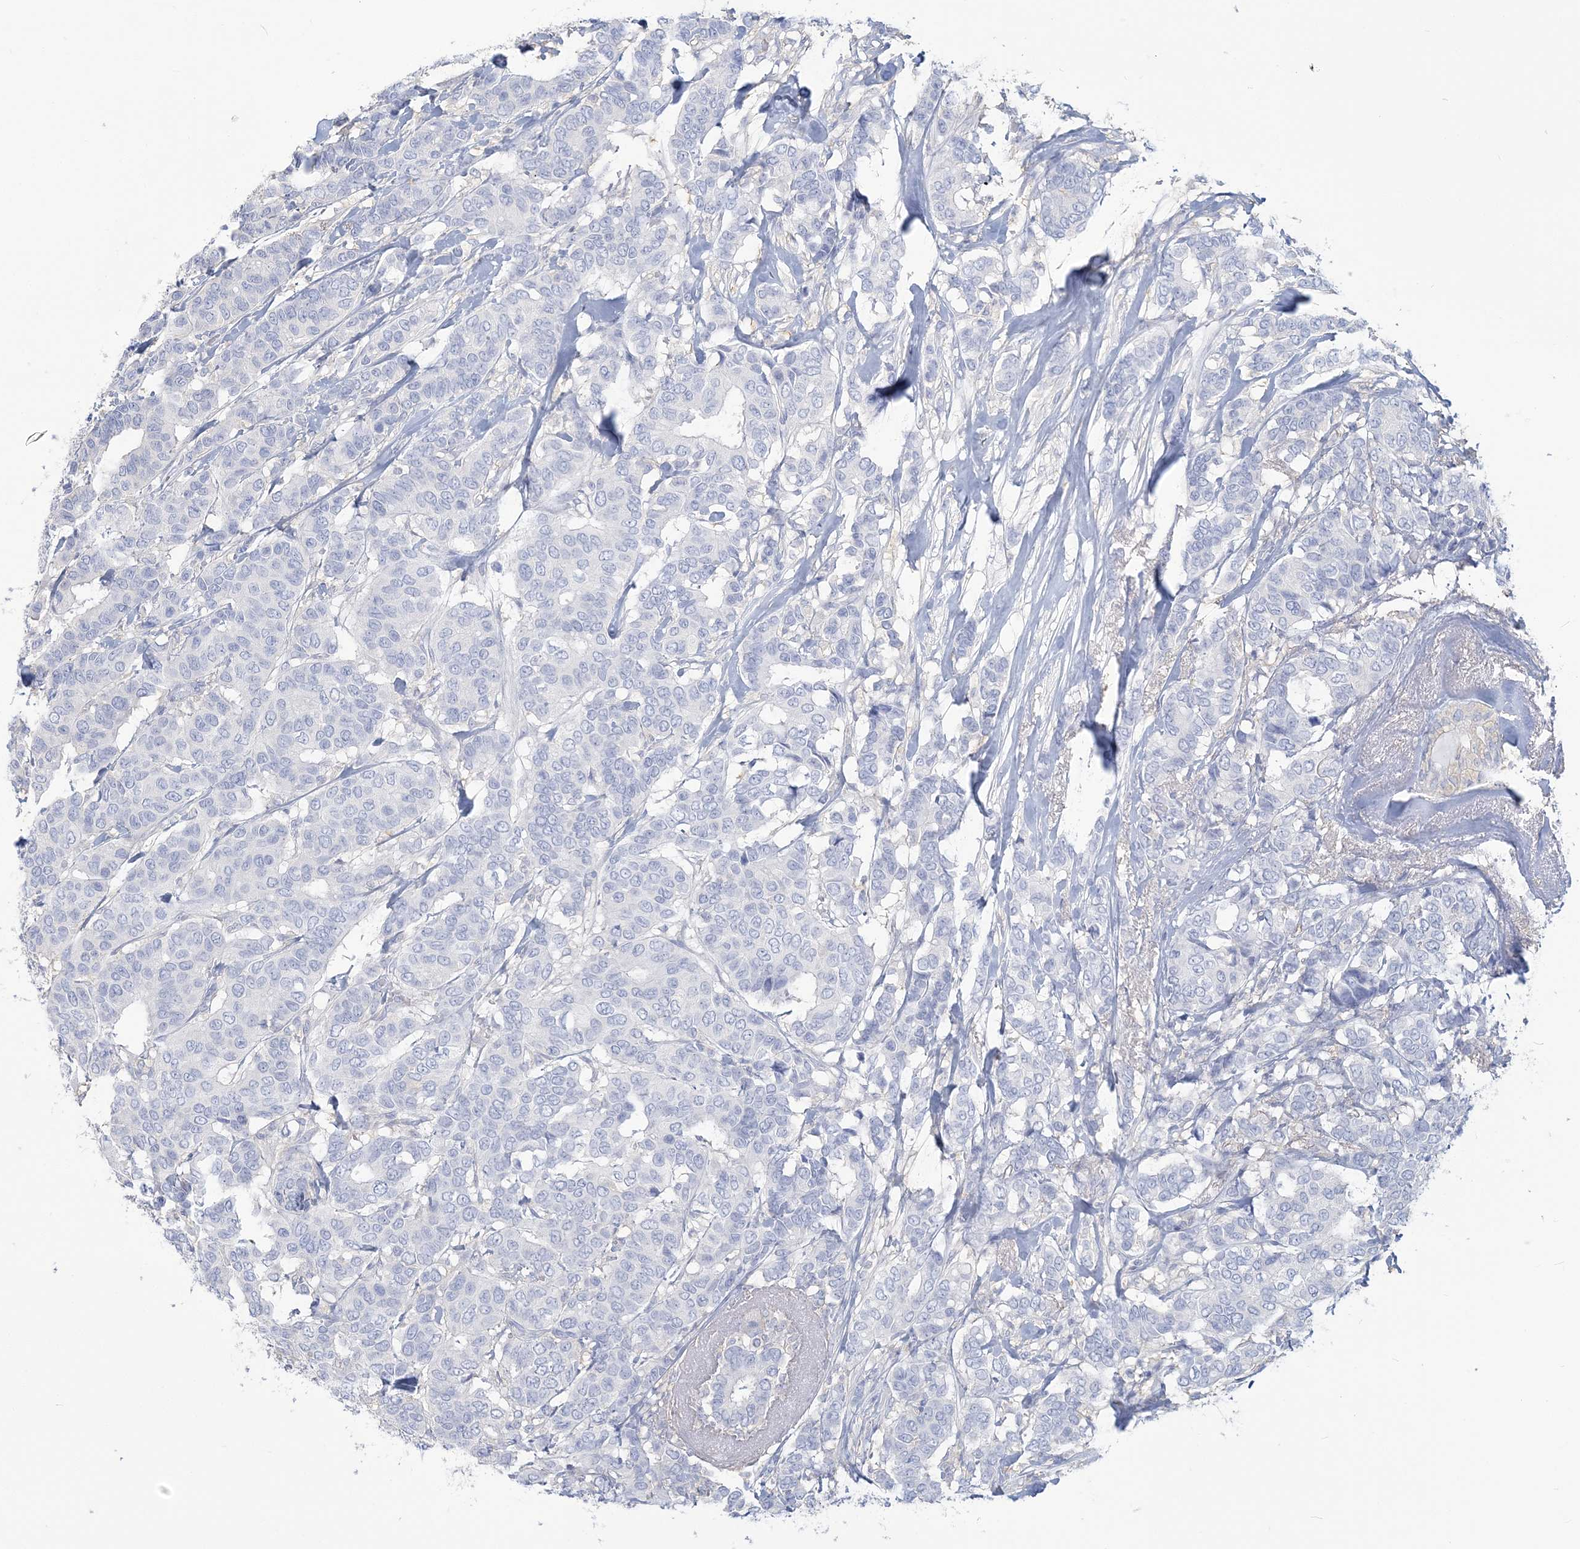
{"staining": {"intensity": "negative", "quantity": "none", "location": "none"}, "tissue": "breast cancer", "cell_type": "Tumor cells", "image_type": "cancer", "snomed": [{"axis": "morphology", "description": "Duct carcinoma"}, {"axis": "topography", "description": "Breast"}], "caption": "This histopathology image is of breast cancer stained with IHC to label a protein in brown with the nuclei are counter-stained blue. There is no positivity in tumor cells.", "gene": "ANKS1A", "patient": {"sex": "female", "age": 87}}